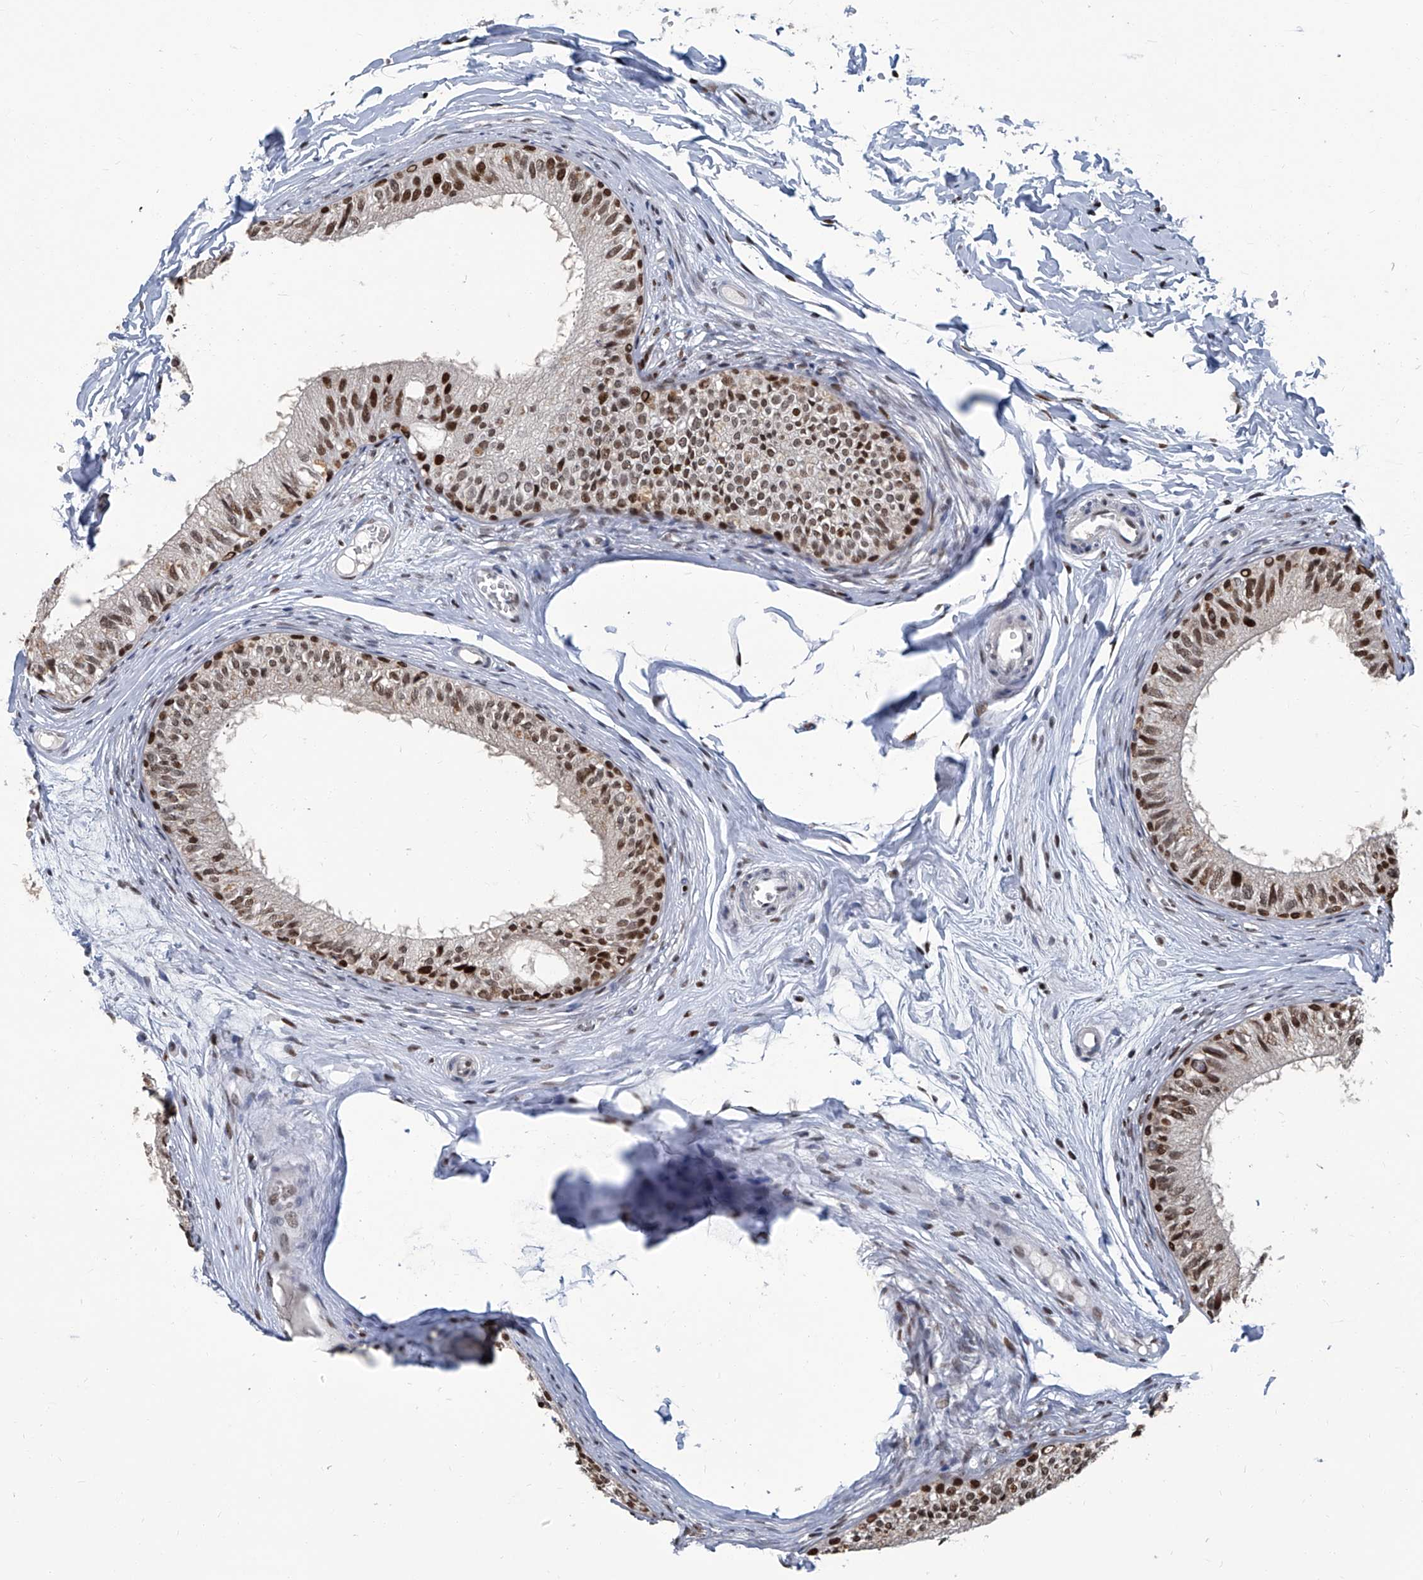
{"staining": {"intensity": "strong", "quantity": ">75%", "location": "nuclear"}, "tissue": "epididymis", "cell_type": "Glandular cells", "image_type": "normal", "snomed": [{"axis": "morphology", "description": "Normal tissue, NOS"}, {"axis": "morphology", "description": "Seminoma in situ"}, {"axis": "topography", "description": "Testis"}, {"axis": "topography", "description": "Epididymis"}], "caption": "Immunohistochemical staining of benign epididymis displays strong nuclear protein staining in approximately >75% of glandular cells.", "gene": "PCNA", "patient": {"sex": "male", "age": 28}}